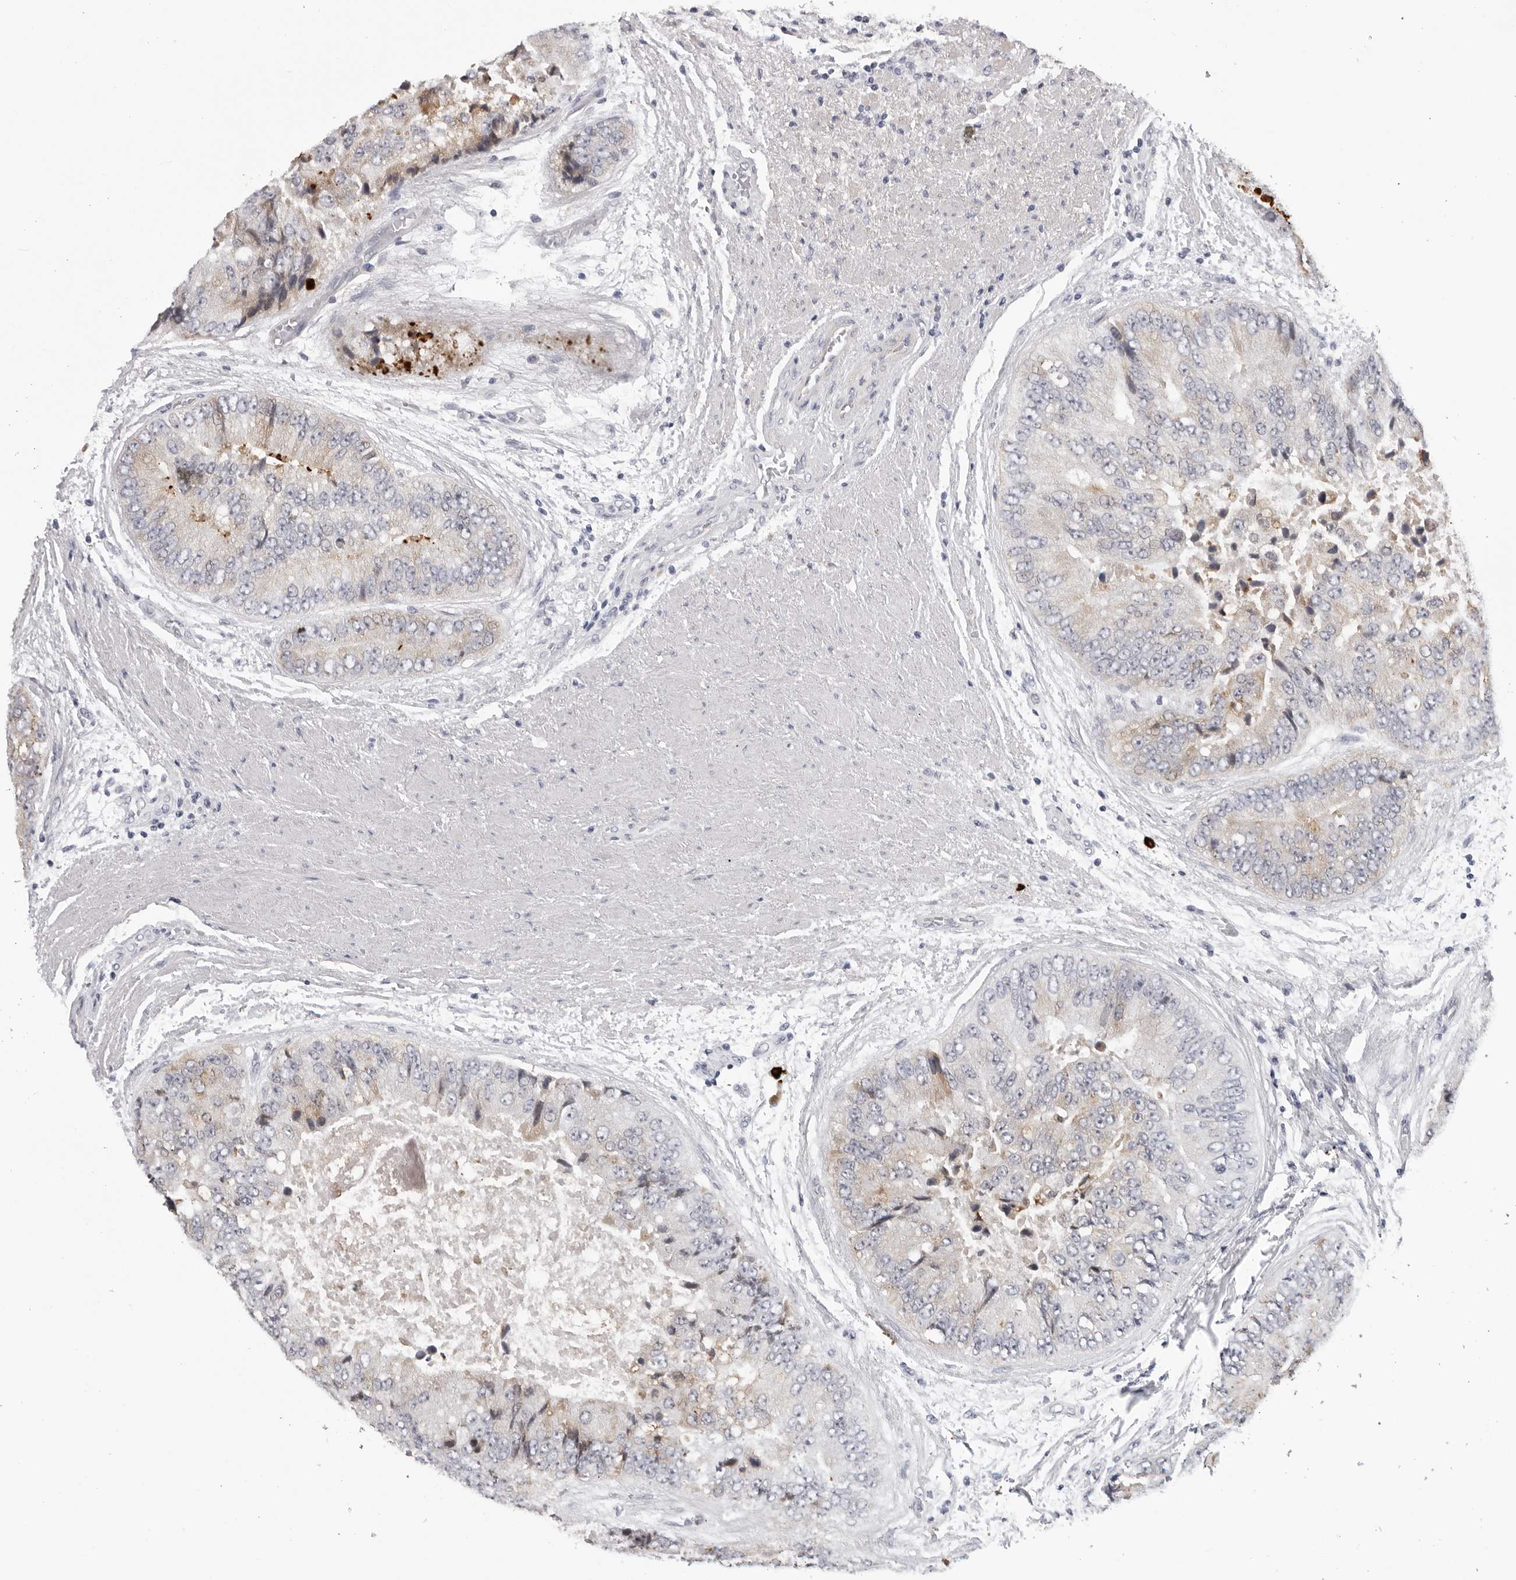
{"staining": {"intensity": "negative", "quantity": "none", "location": "none"}, "tissue": "prostate cancer", "cell_type": "Tumor cells", "image_type": "cancer", "snomed": [{"axis": "morphology", "description": "Adenocarcinoma, High grade"}, {"axis": "topography", "description": "Prostate"}], "caption": "IHC photomicrograph of neoplastic tissue: human high-grade adenocarcinoma (prostate) stained with DAB displays no significant protein staining in tumor cells.", "gene": "ZNF502", "patient": {"sex": "male", "age": 70}}